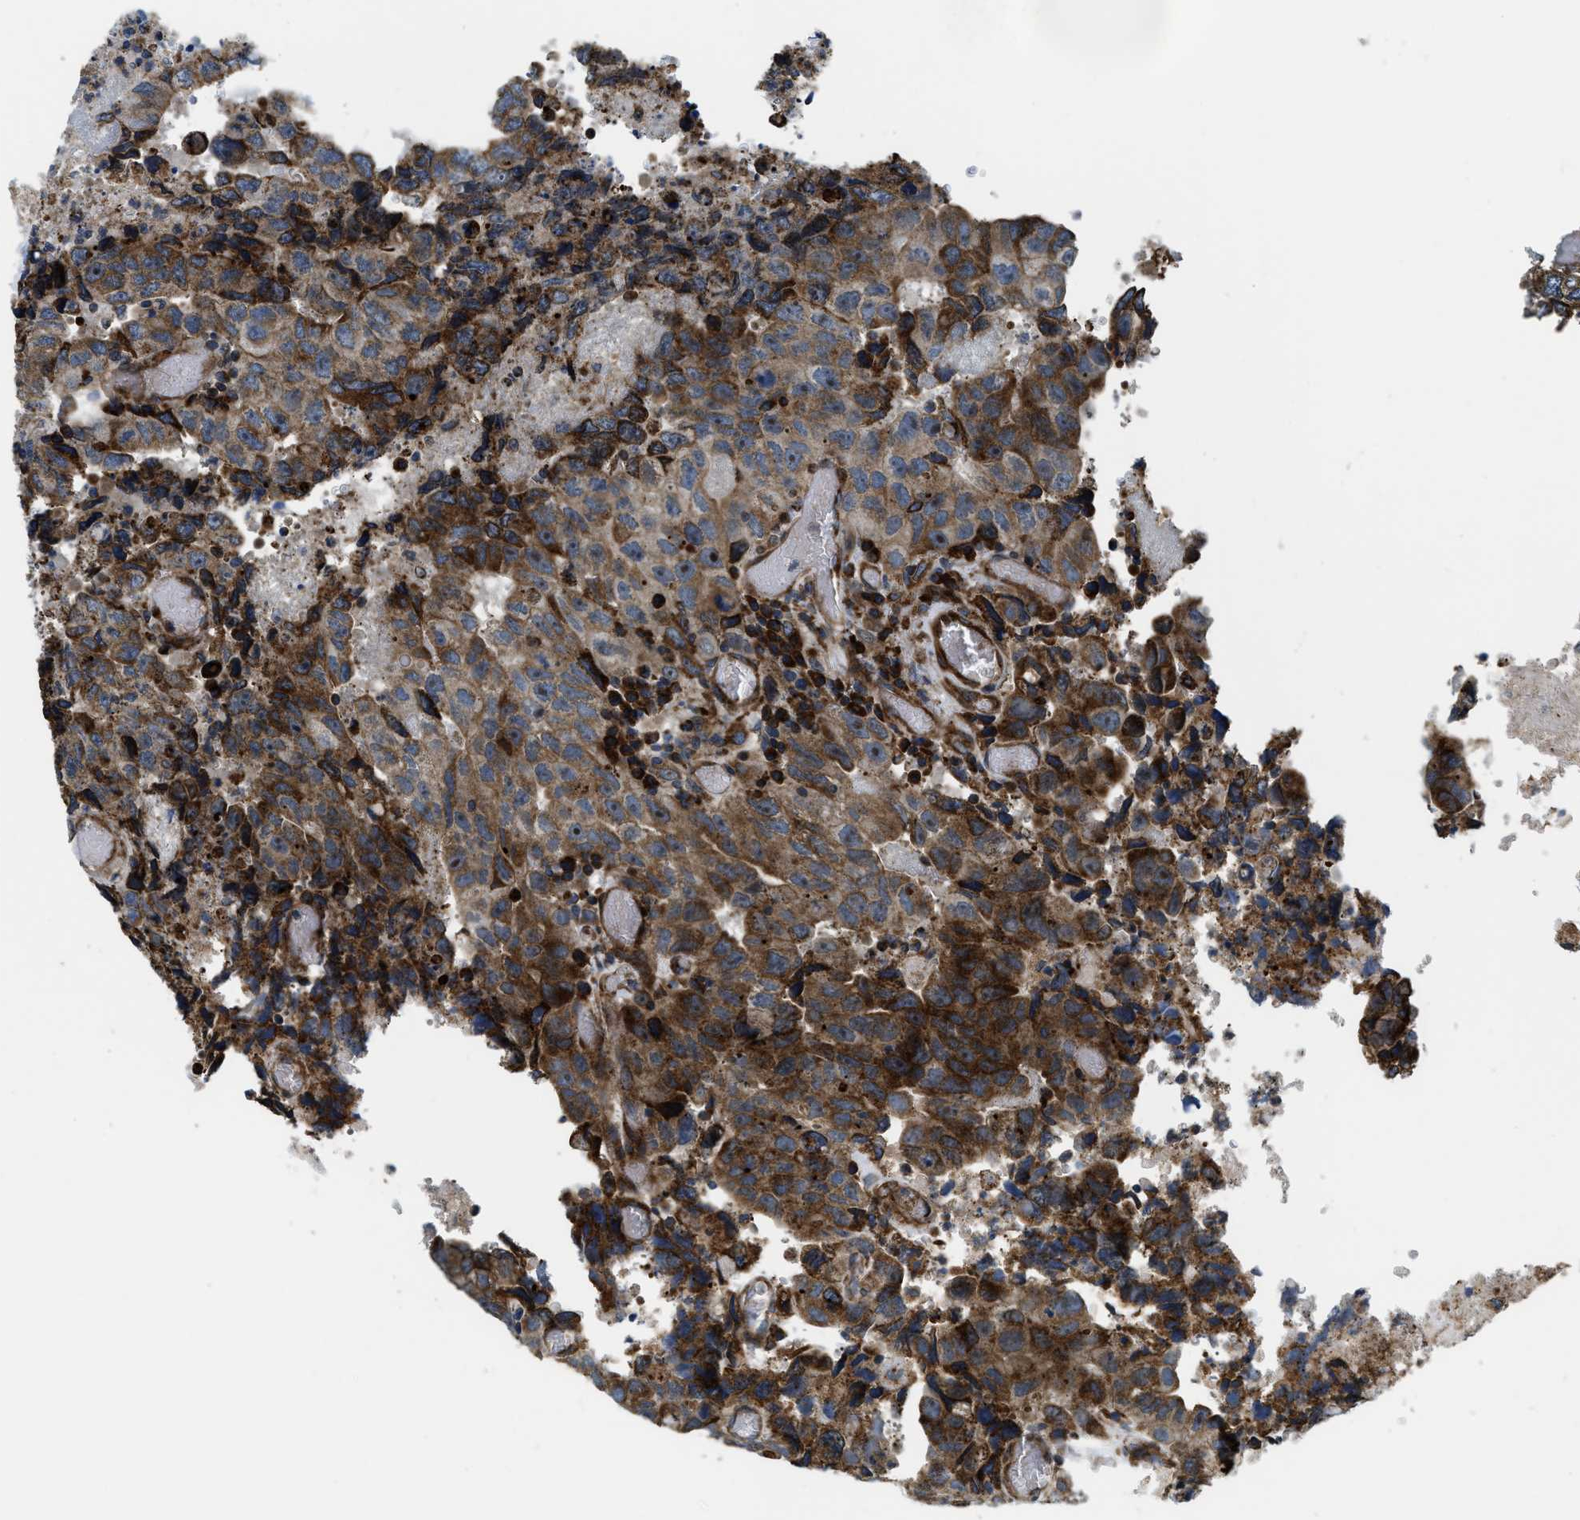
{"staining": {"intensity": "moderate", "quantity": ">75%", "location": "cytoplasmic/membranous"}, "tissue": "testis cancer", "cell_type": "Tumor cells", "image_type": "cancer", "snomed": [{"axis": "morphology", "description": "Necrosis, NOS"}, {"axis": "morphology", "description": "Carcinoma, Embryonal, NOS"}, {"axis": "topography", "description": "Testis"}], "caption": "Immunohistochemistry (IHC) micrograph of embryonal carcinoma (testis) stained for a protein (brown), which reveals medium levels of moderate cytoplasmic/membranous positivity in about >75% of tumor cells.", "gene": "CSPG4", "patient": {"sex": "male", "age": 19}}